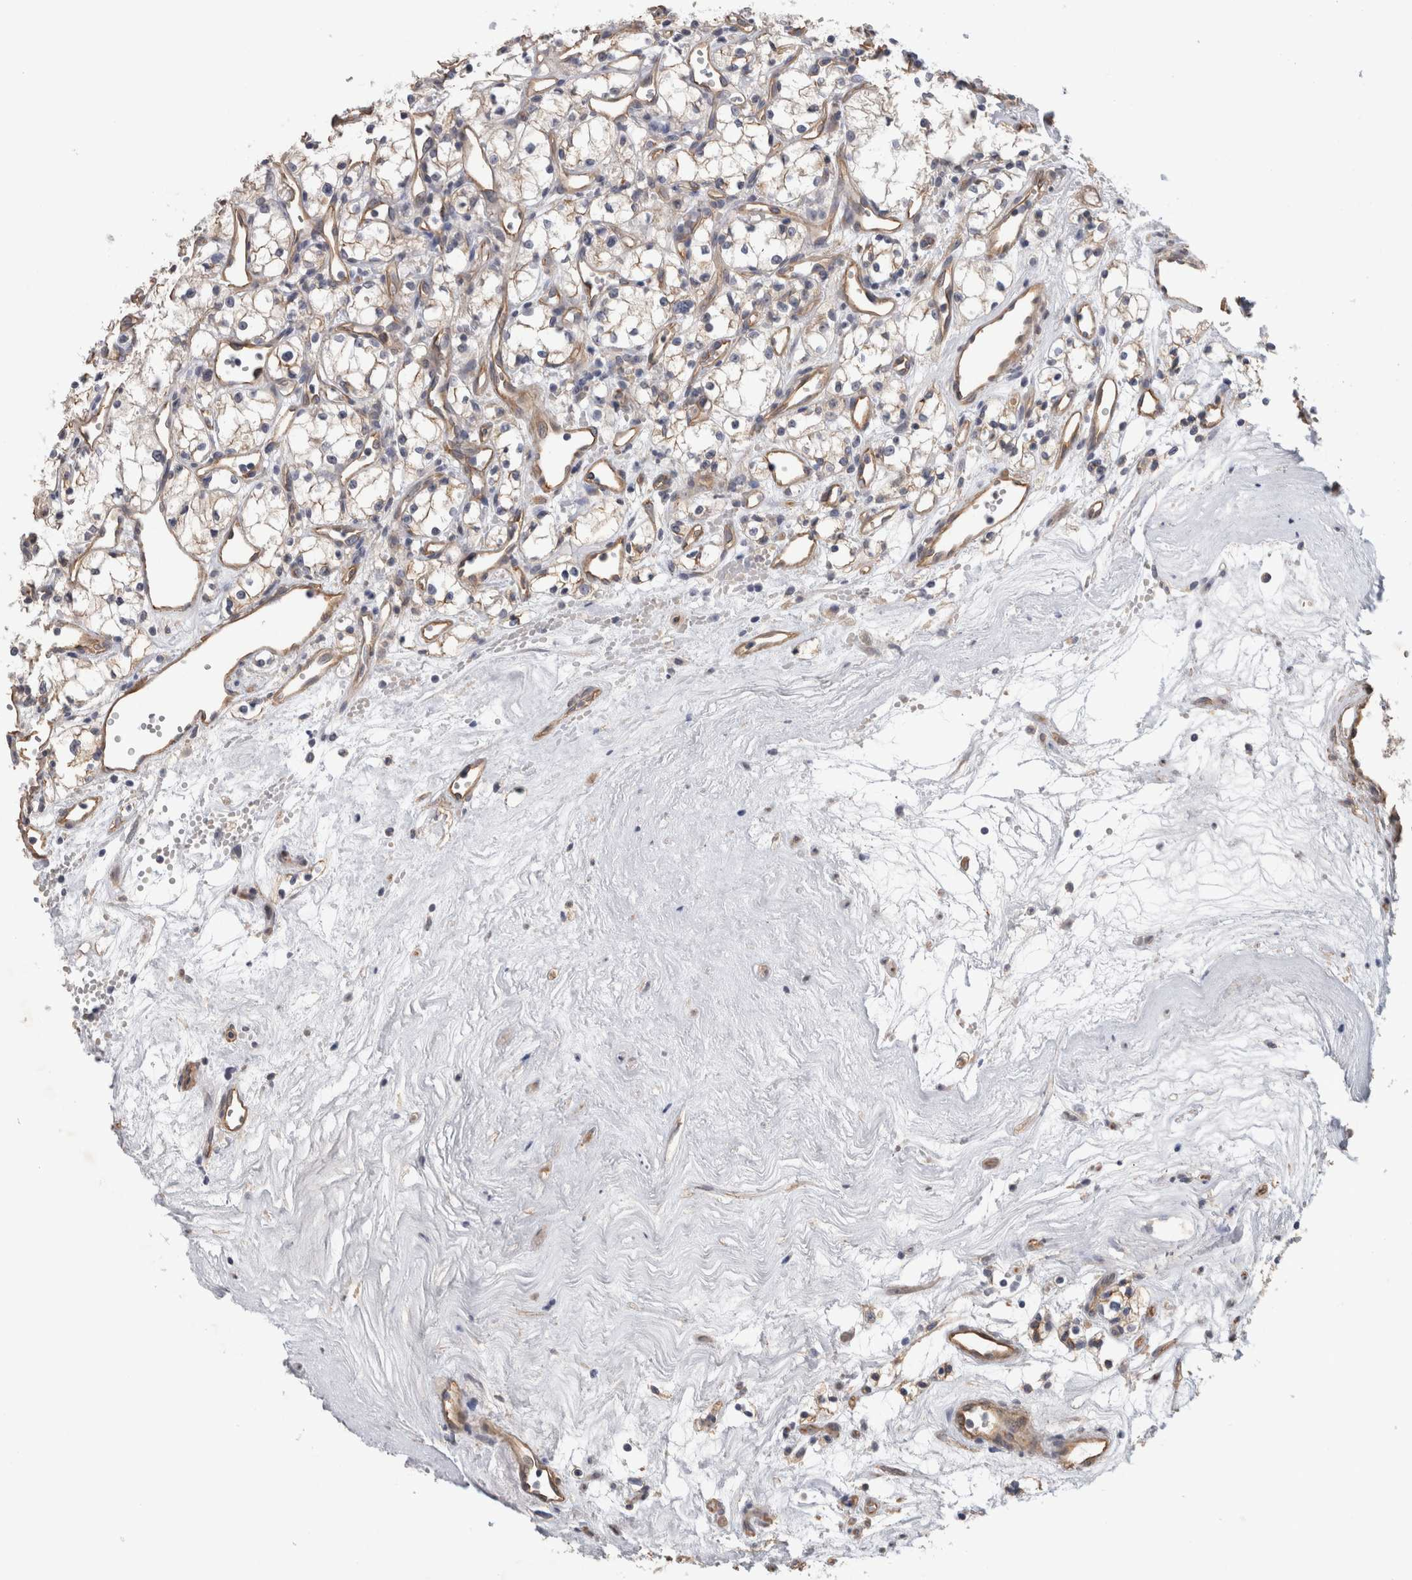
{"staining": {"intensity": "negative", "quantity": "none", "location": "none"}, "tissue": "renal cancer", "cell_type": "Tumor cells", "image_type": "cancer", "snomed": [{"axis": "morphology", "description": "Adenocarcinoma, NOS"}, {"axis": "topography", "description": "Kidney"}], "caption": "Tumor cells show no significant protein staining in renal adenocarcinoma.", "gene": "ANKFY1", "patient": {"sex": "male", "age": 59}}